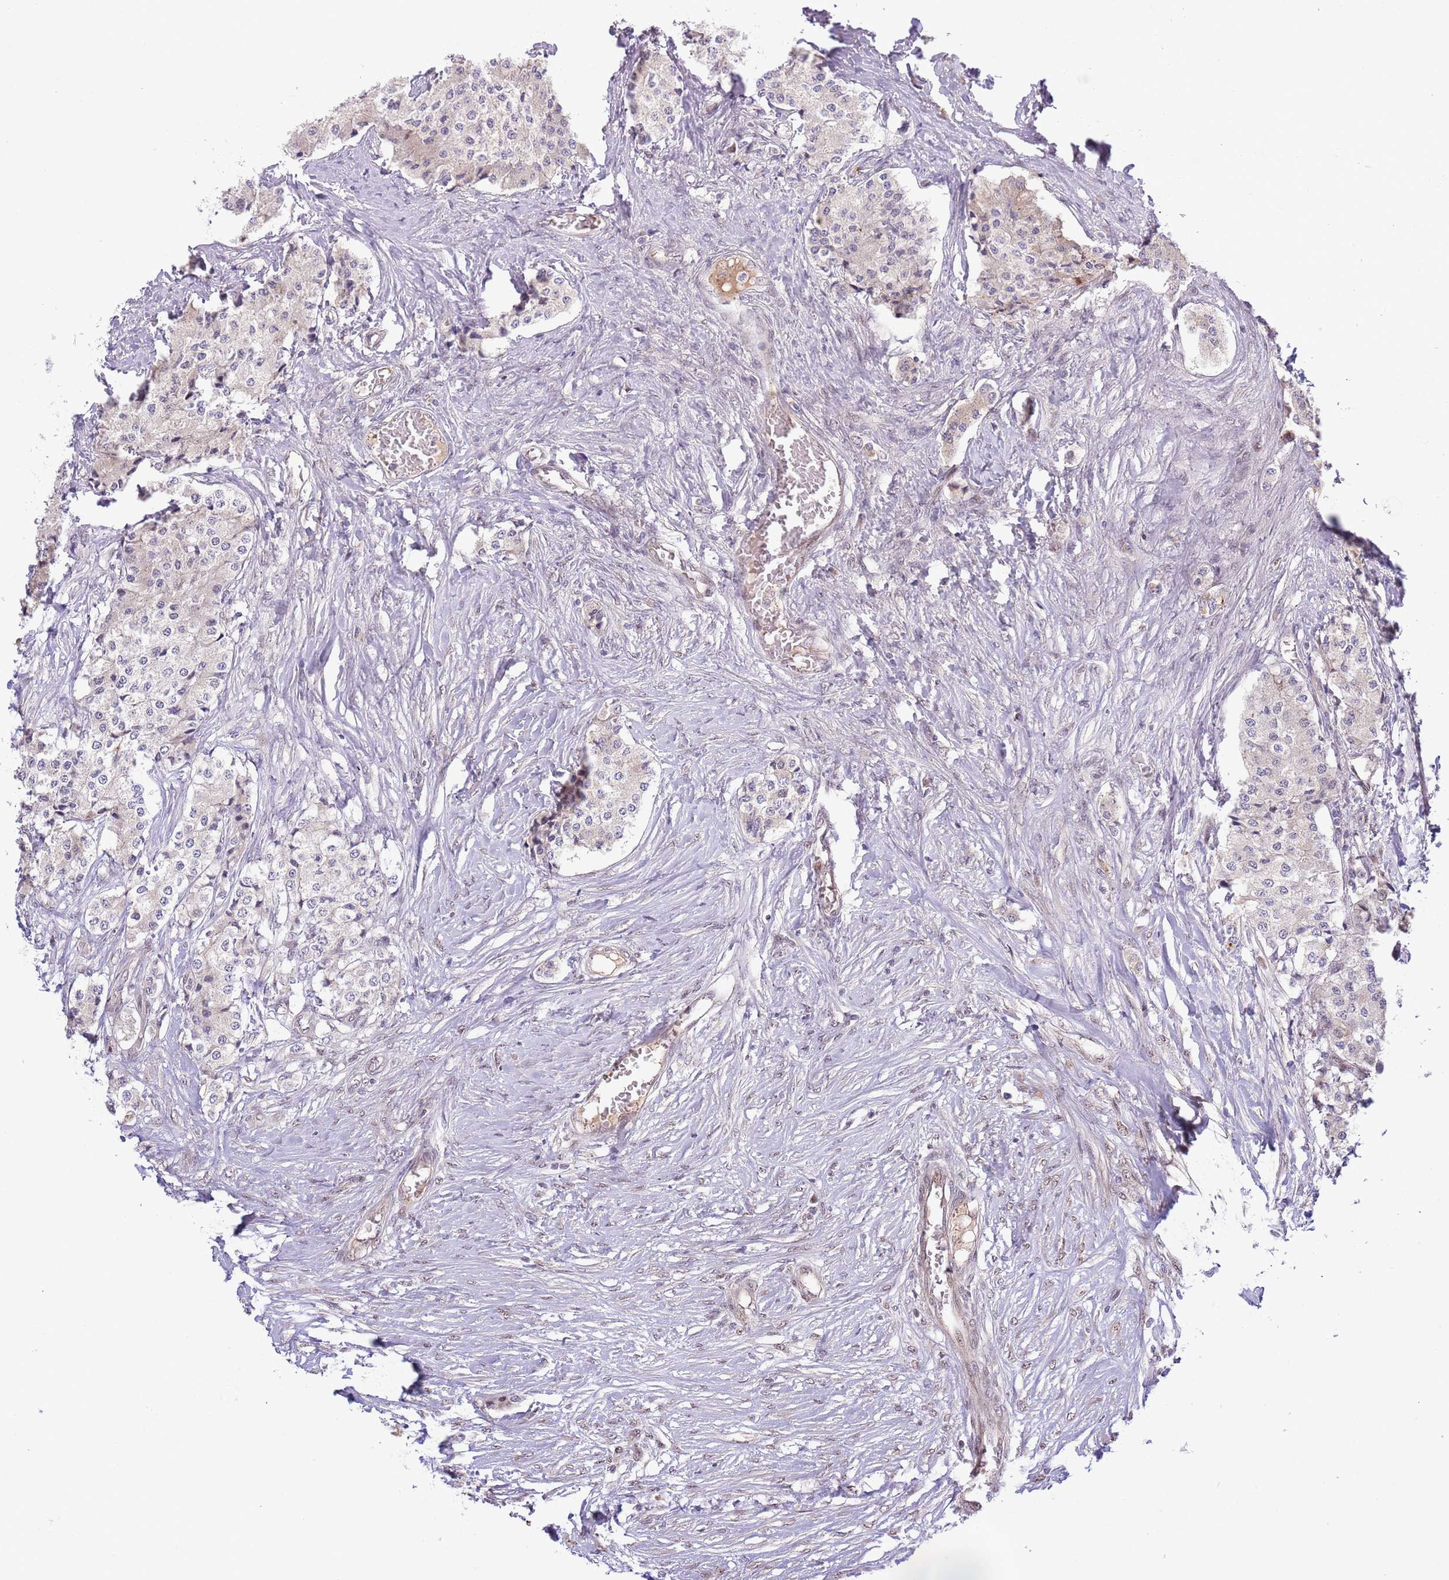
{"staining": {"intensity": "negative", "quantity": "none", "location": "none"}, "tissue": "carcinoid", "cell_type": "Tumor cells", "image_type": "cancer", "snomed": [{"axis": "morphology", "description": "Carcinoid, malignant, NOS"}, {"axis": "topography", "description": "Colon"}], "caption": "Malignant carcinoid stained for a protein using IHC shows no expression tumor cells.", "gene": "PRR16", "patient": {"sex": "female", "age": 52}}